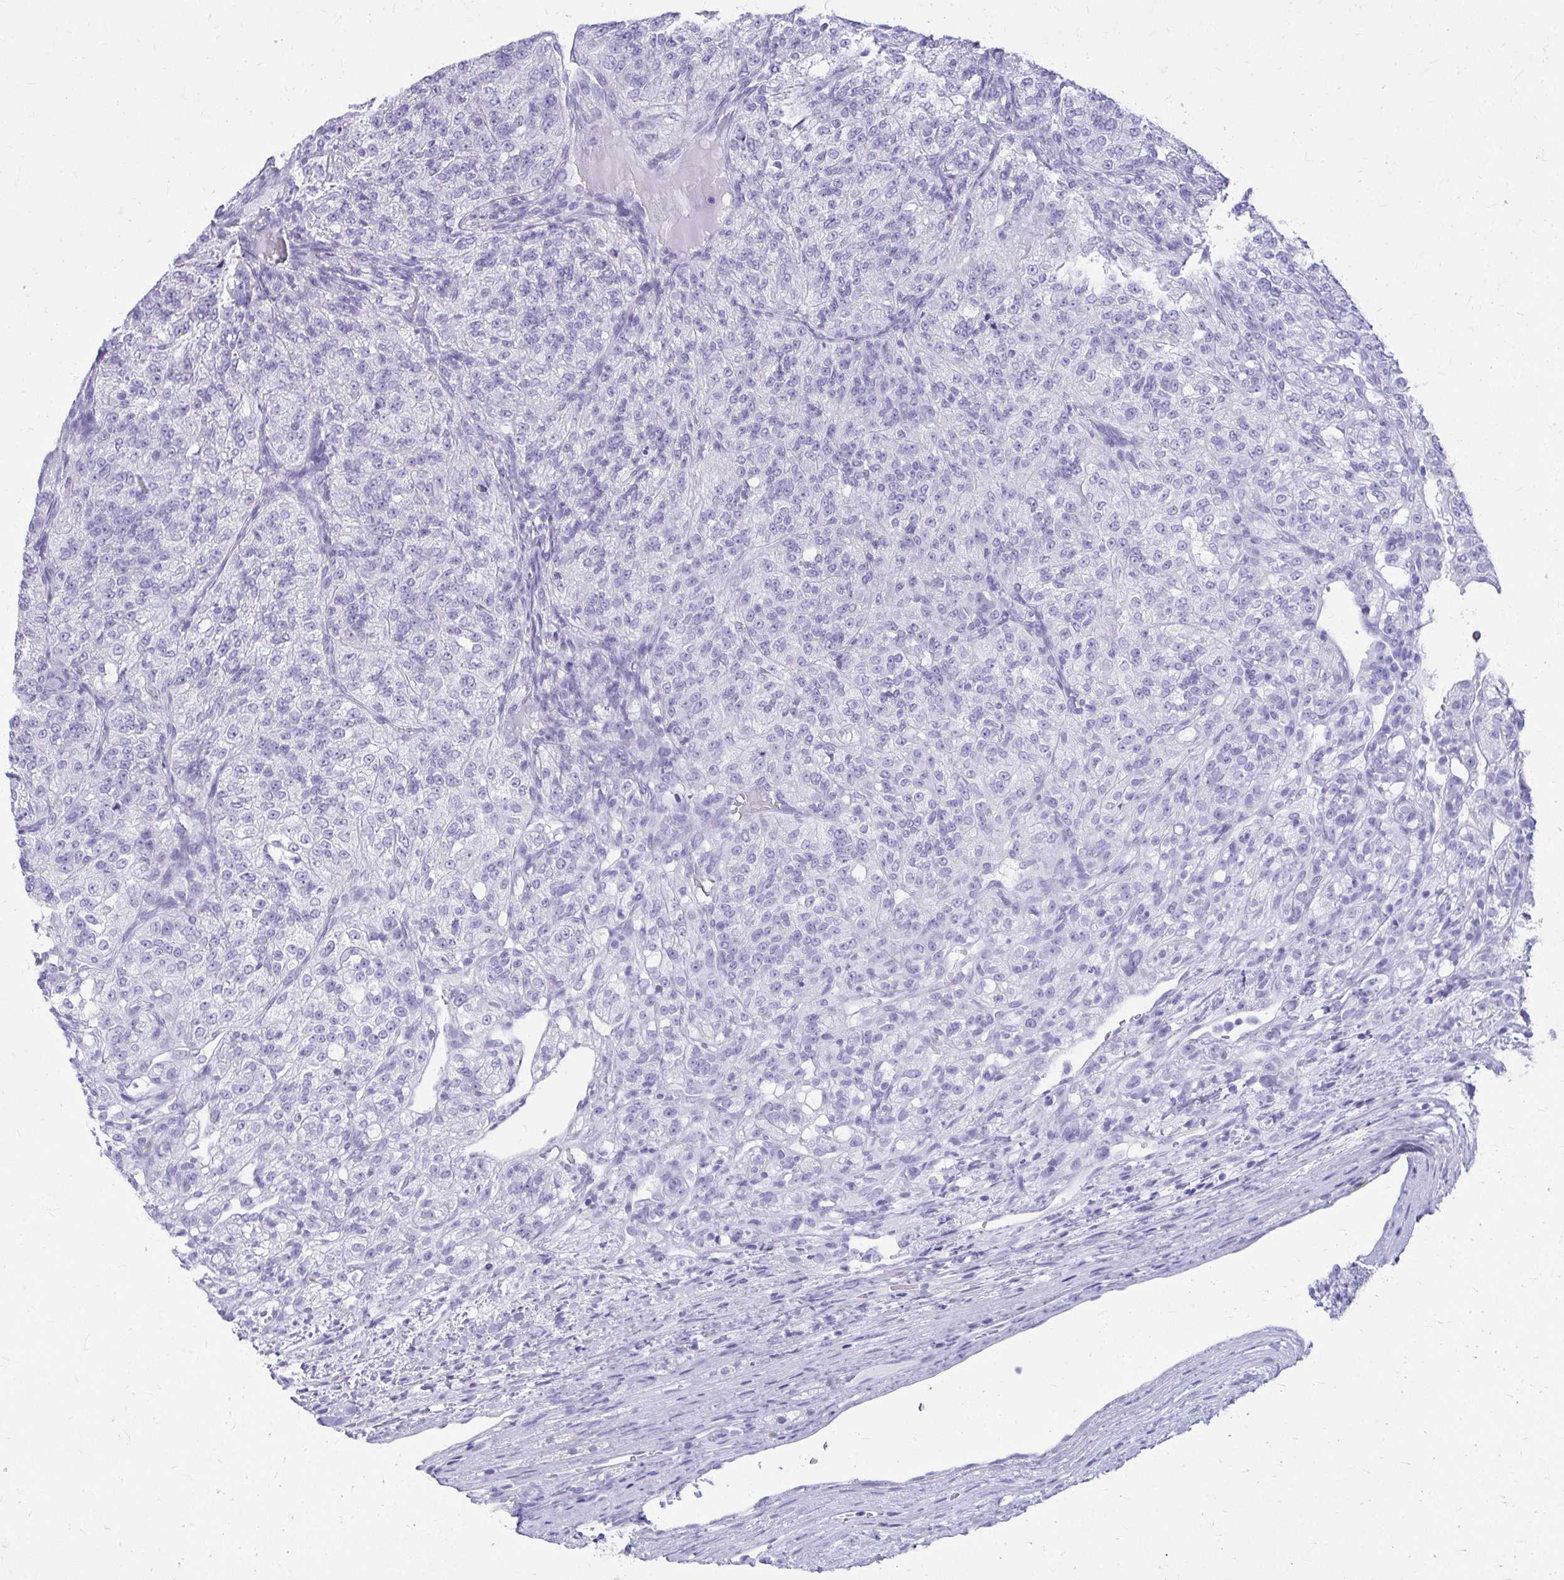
{"staining": {"intensity": "negative", "quantity": "none", "location": "none"}, "tissue": "renal cancer", "cell_type": "Tumor cells", "image_type": "cancer", "snomed": [{"axis": "morphology", "description": "Adenocarcinoma, NOS"}, {"axis": "topography", "description": "Kidney"}], "caption": "An immunohistochemistry (IHC) photomicrograph of adenocarcinoma (renal) is shown. There is no staining in tumor cells of adenocarcinoma (renal).", "gene": "ATP4B", "patient": {"sex": "female", "age": 63}}